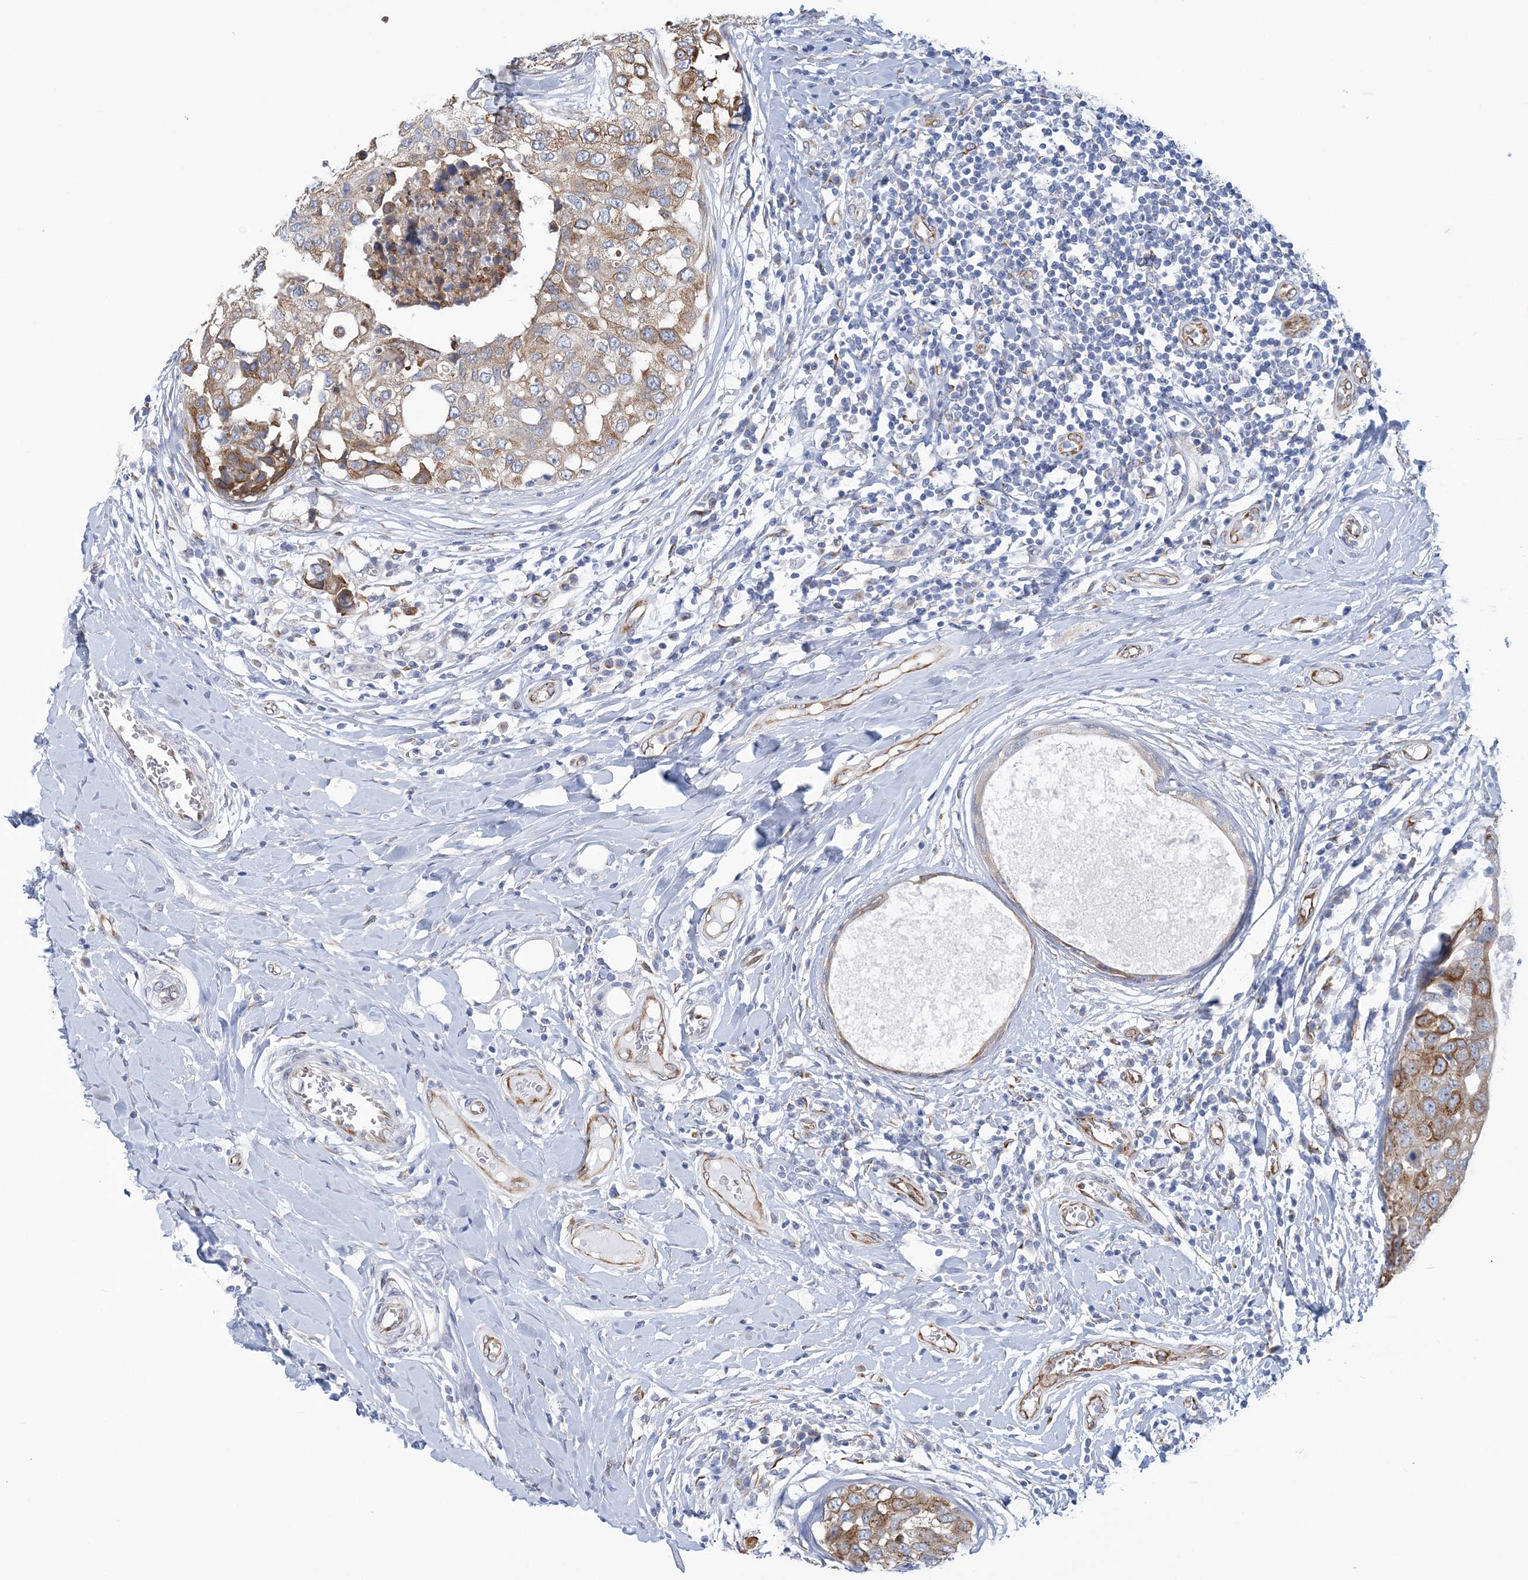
{"staining": {"intensity": "moderate", "quantity": ">75%", "location": "cytoplasmic/membranous"}, "tissue": "breast cancer", "cell_type": "Tumor cells", "image_type": "cancer", "snomed": [{"axis": "morphology", "description": "Duct carcinoma"}, {"axis": "topography", "description": "Breast"}], "caption": "This is a micrograph of IHC staining of breast intraductal carcinoma, which shows moderate expression in the cytoplasmic/membranous of tumor cells.", "gene": "PLEKHG4B", "patient": {"sex": "female", "age": 27}}